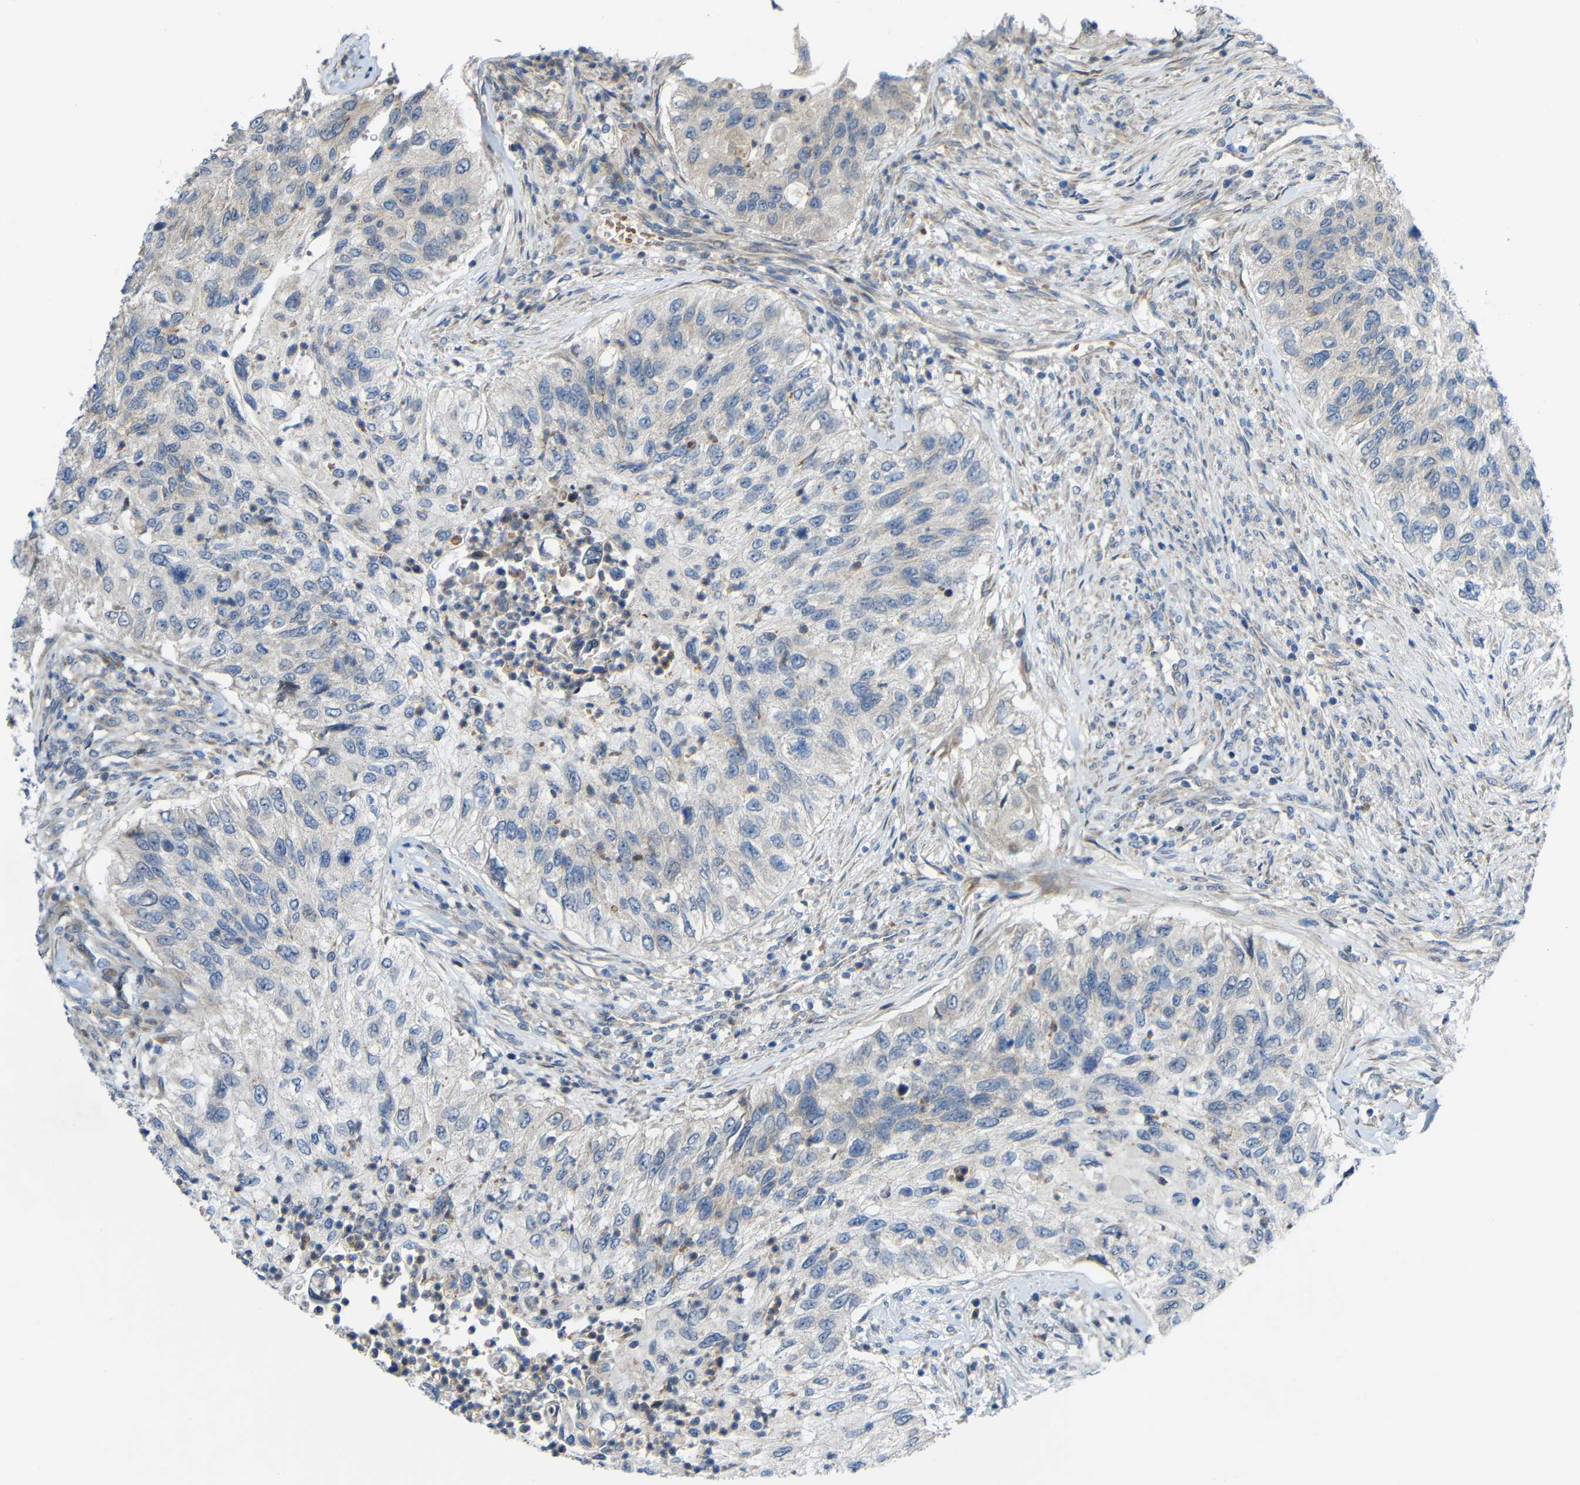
{"staining": {"intensity": "negative", "quantity": "none", "location": "none"}, "tissue": "urothelial cancer", "cell_type": "Tumor cells", "image_type": "cancer", "snomed": [{"axis": "morphology", "description": "Urothelial carcinoma, High grade"}, {"axis": "topography", "description": "Urinary bladder"}], "caption": "Human urothelial cancer stained for a protein using immunohistochemistry (IHC) displays no staining in tumor cells.", "gene": "TMEM25", "patient": {"sex": "female", "age": 60}}